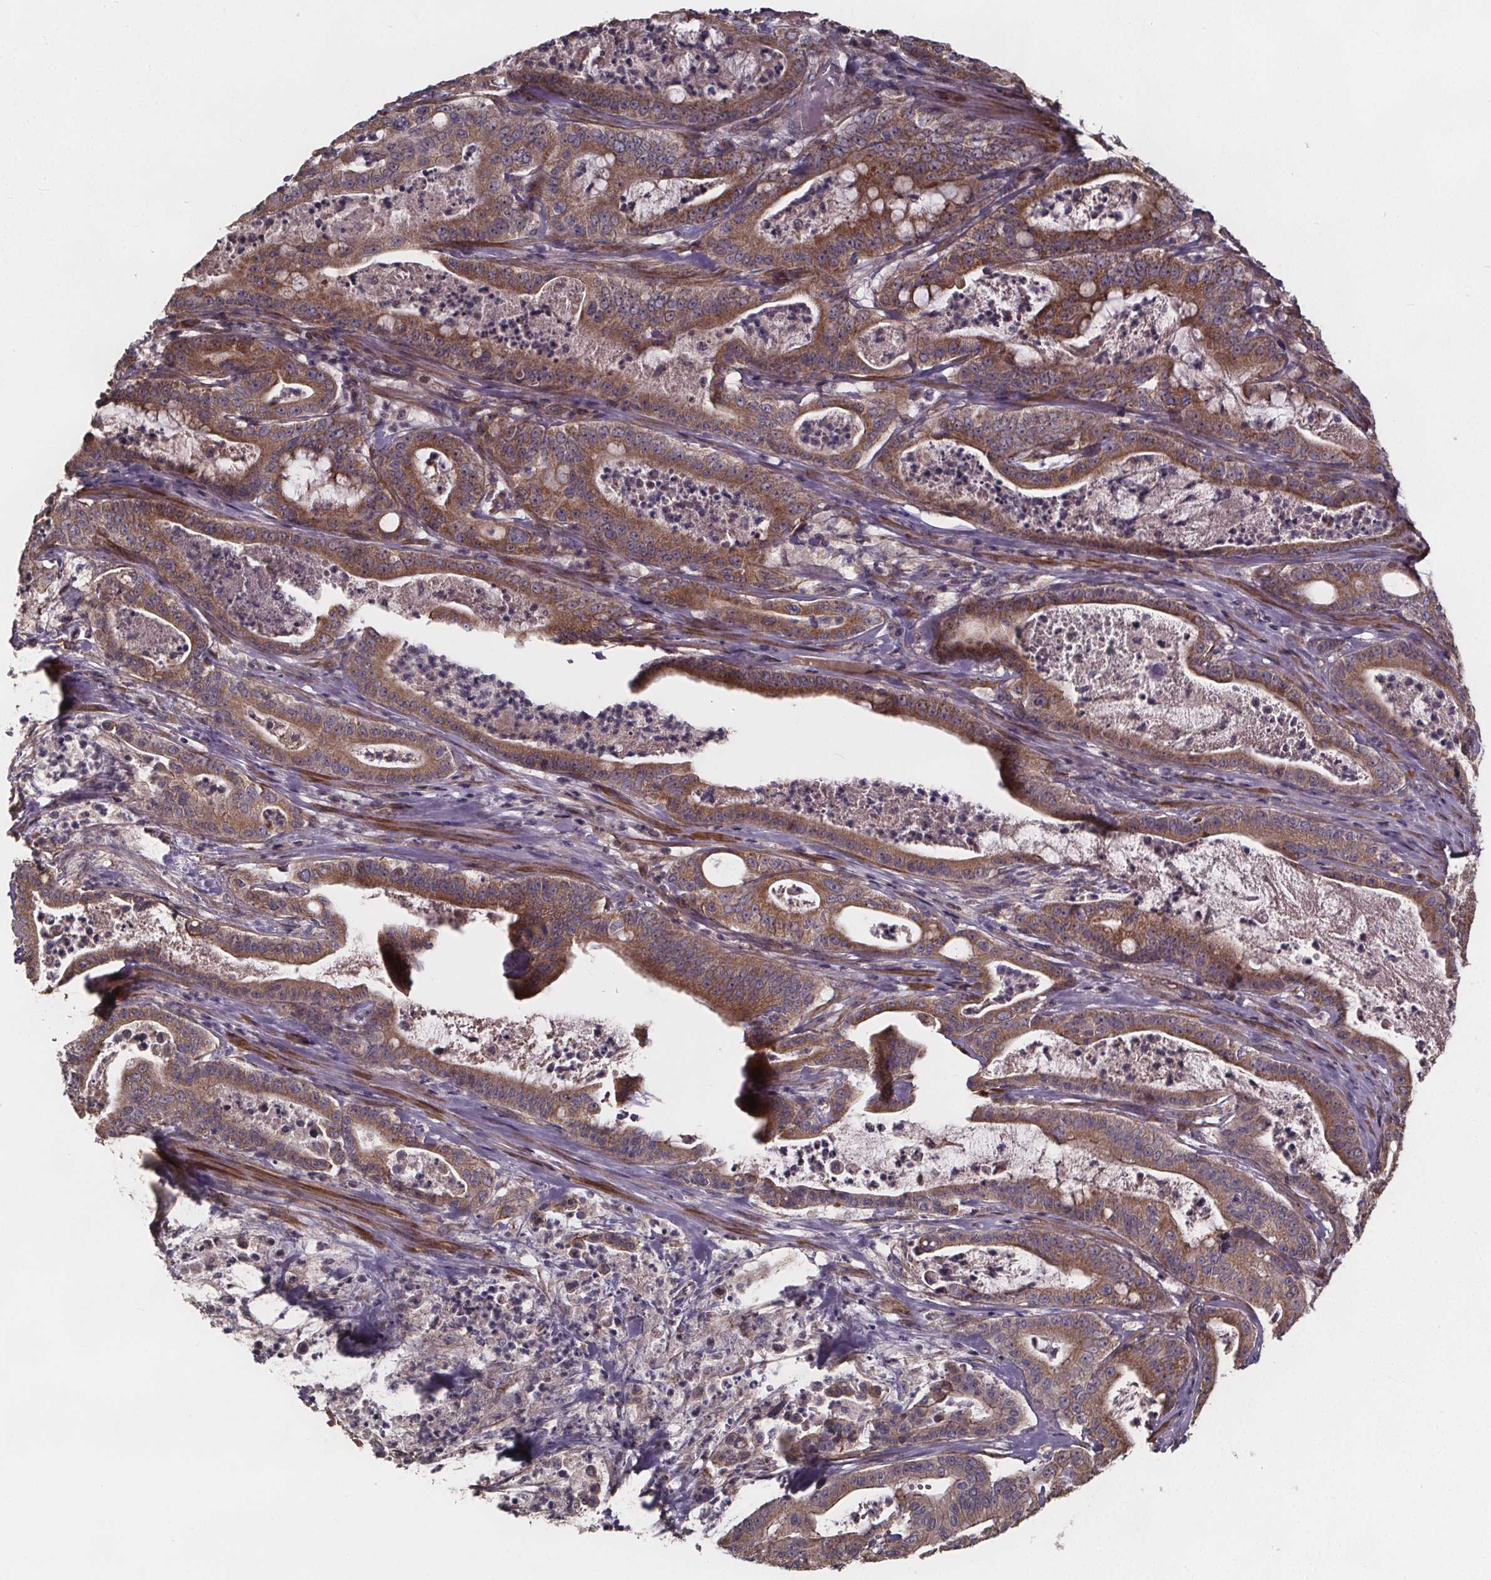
{"staining": {"intensity": "moderate", "quantity": ">75%", "location": "cytoplasmic/membranous"}, "tissue": "pancreatic cancer", "cell_type": "Tumor cells", "image_type": "cancer", "snomed": [{"axis": "morphology", "description": "Adenocarcinoma, NOS"}, {"axis": "topography", "description": "Pancreas"}], "caption": "A histopathology image showing moderate cytoplasmic/membranous expression in approximately >75% of tumor cells in pancreatic cancer, as visualized by brown immunohistochemical staining.", "gene": "YME1L1", "patient": {"sex": "male", "age": 71}}